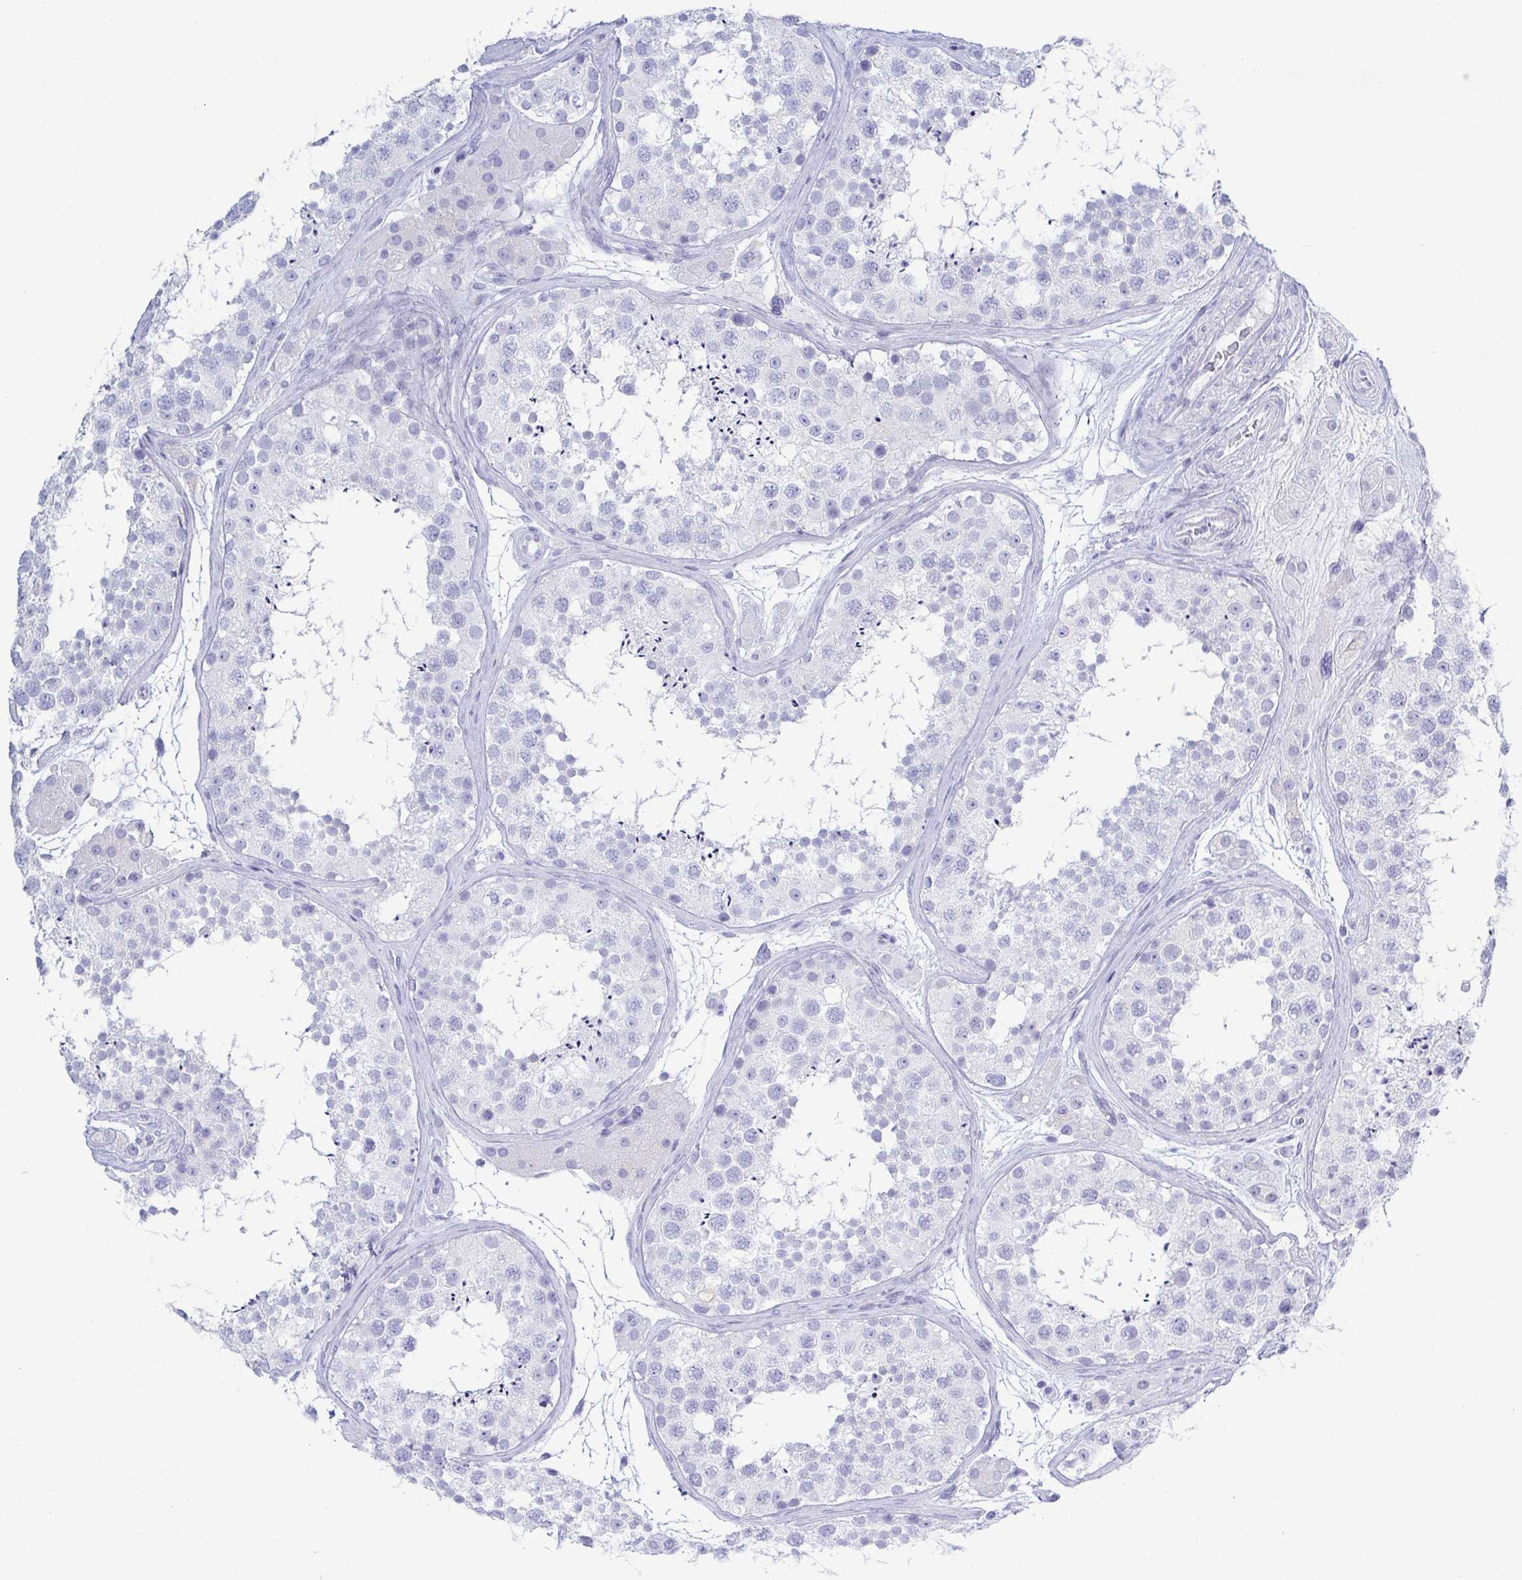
{"staining": {"intensity": "negative", "quantity": "none", "location": "none"}, "tissue": "testis", "cell_type": "Cells in seminiferous ducts", "image_type": "normal", "snomed": [{"axis": "morphology", "description": "Normal tissue, NOS"}, {"axis": "topography", "description": "Testis"}], "caption": "Cells in seminiferous ducts show no significant positivity in unremarkable testis. (DAB (3,3'-diaminobenzidine) immunohistochemistry visualized using brightfield microscopy, high magnification).", "gene": "ZG16B", "patient": {"sex": "male", "age": 41}}